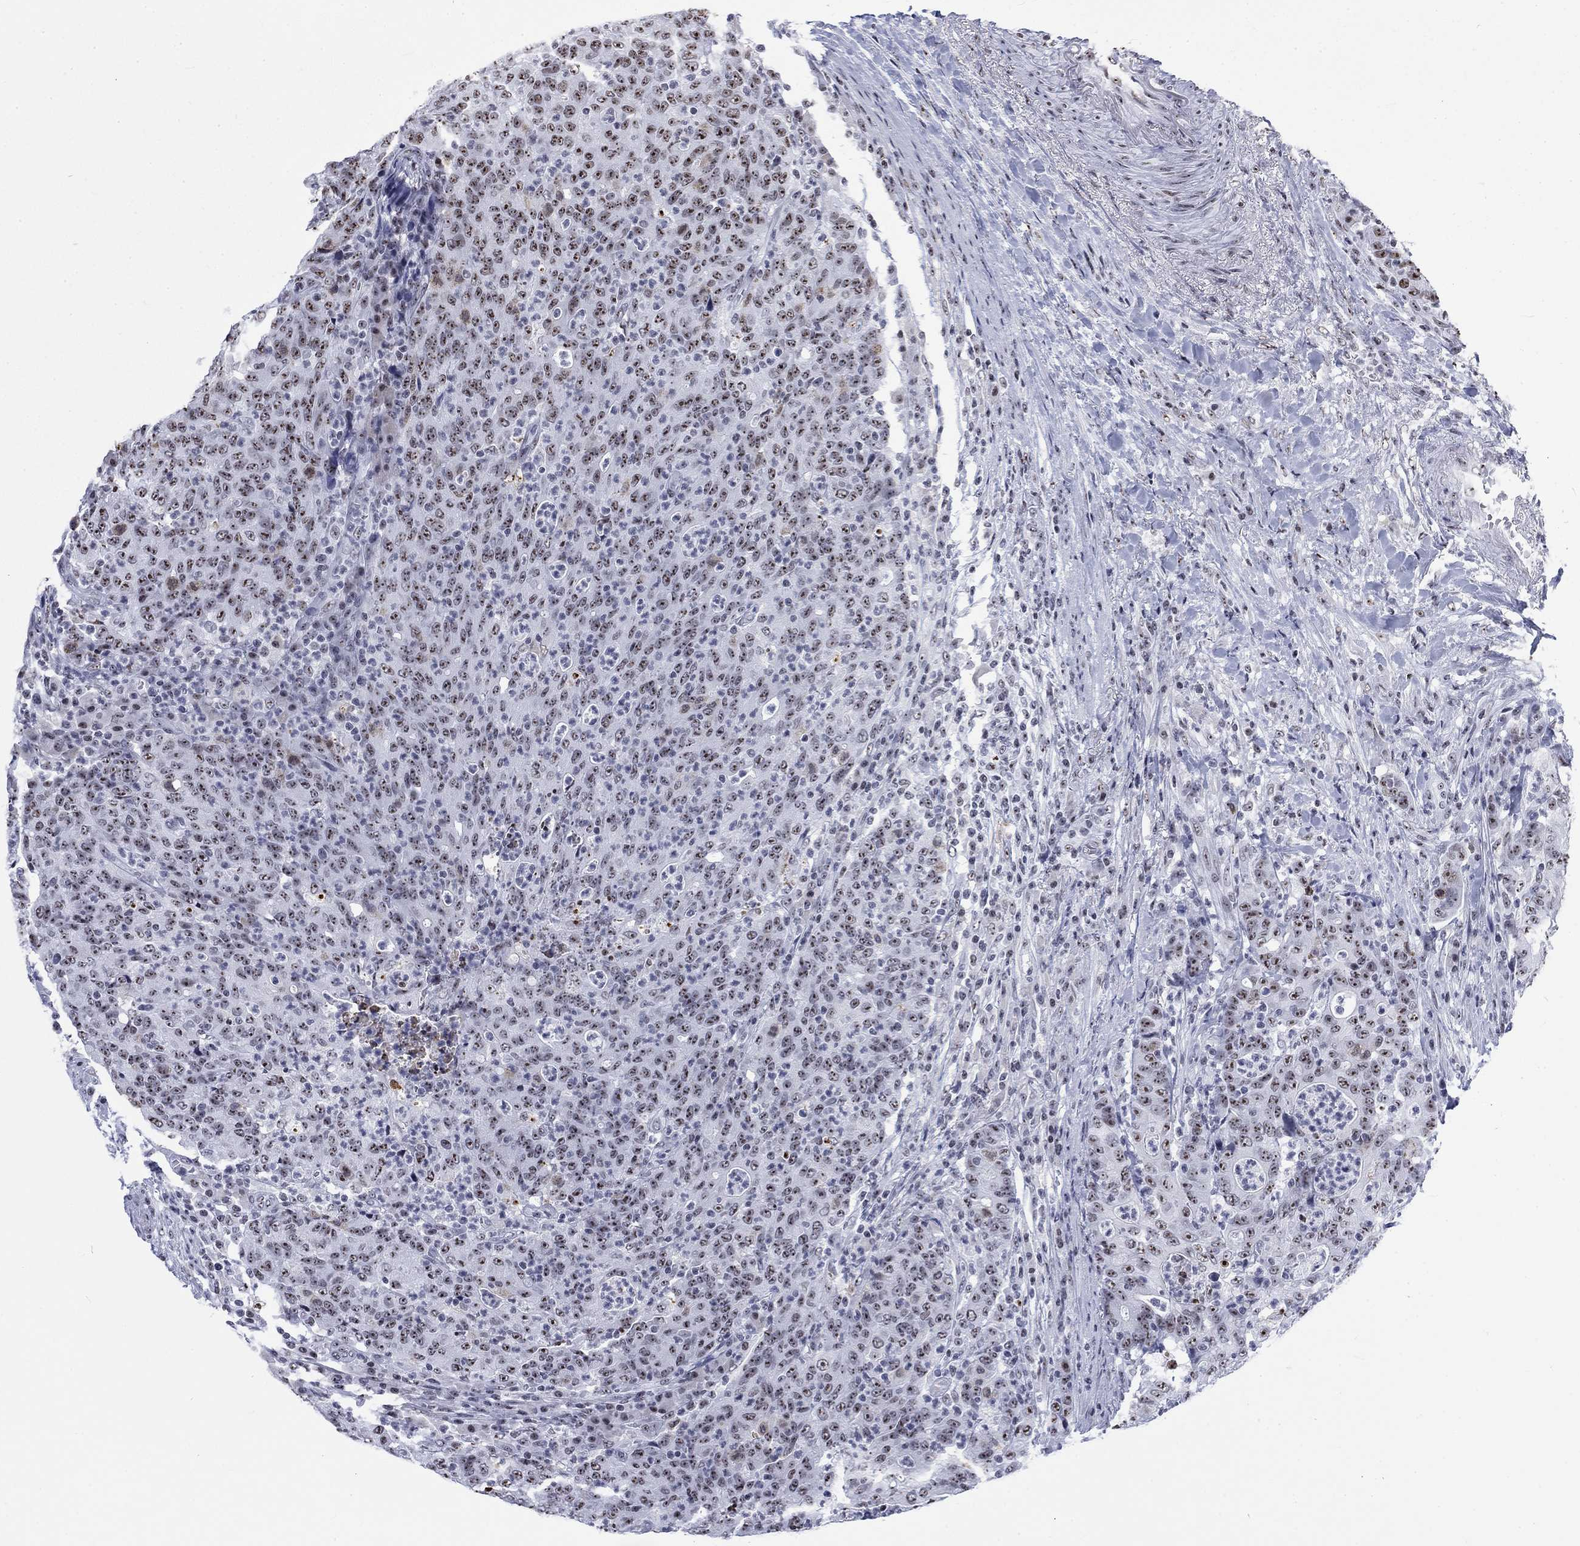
{"staining": {"intensity": "moderate", "quantity": "25%-75%", "location": "nuclear"}, "tissue": "colorectal cancer", "cell_type": "Tumor cells", "image_type": "cancer", "snomed": [{"axis": "morphology", "description": "Adenocarcinoma, NOS"}, {"axis": "topography", "description": "Colon"}], "caption": "Moderate nuclear protein staining is identified in approximately 25%-75% of tumor cells in colorectal cancer. (DAB (3,3'-diaminobenzidine) = brown stain, brightfield microscopy at high magnification).", "gene": "CSRNP3", "patient": {"sex": "male", "age": 70}}